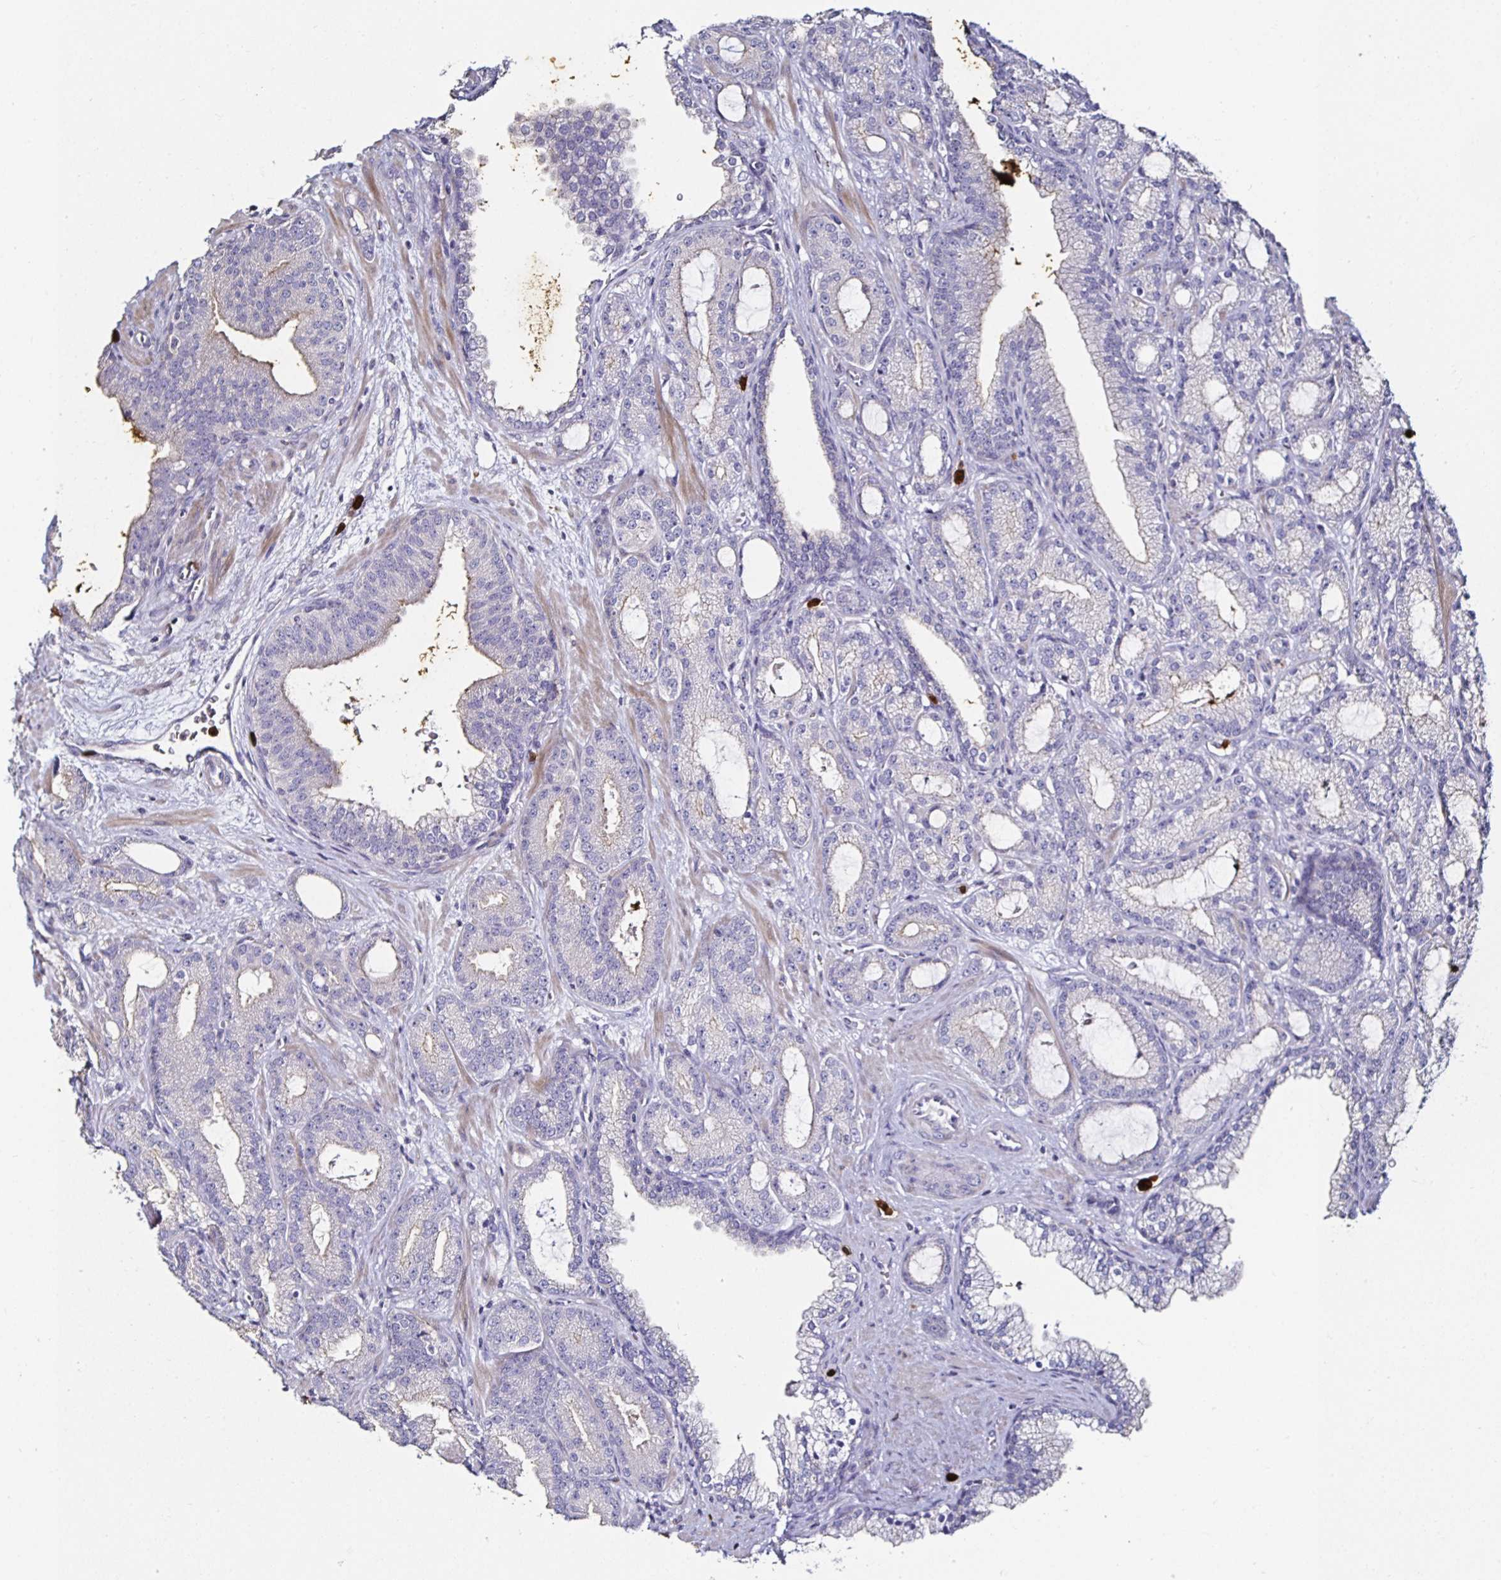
{"staining": {"intensity": "negative", "quantity": "none", "location": "none"}, "tissue": "prostate cancer", "cell_type": "Tumor cells", "image_type": "cancer", "snomed": [{"axis": "morphology", "description": "Adenocarcinoma, High grade"}, {"axis": "topography", "description": "Prostate"}], "caption": "A histopathology image of human adenocarcinoma (high-grade) (prostate) is negative for staining in tumor cells.", "gene": "TLR4", "patient": {"sex": "male", "age": 65}}